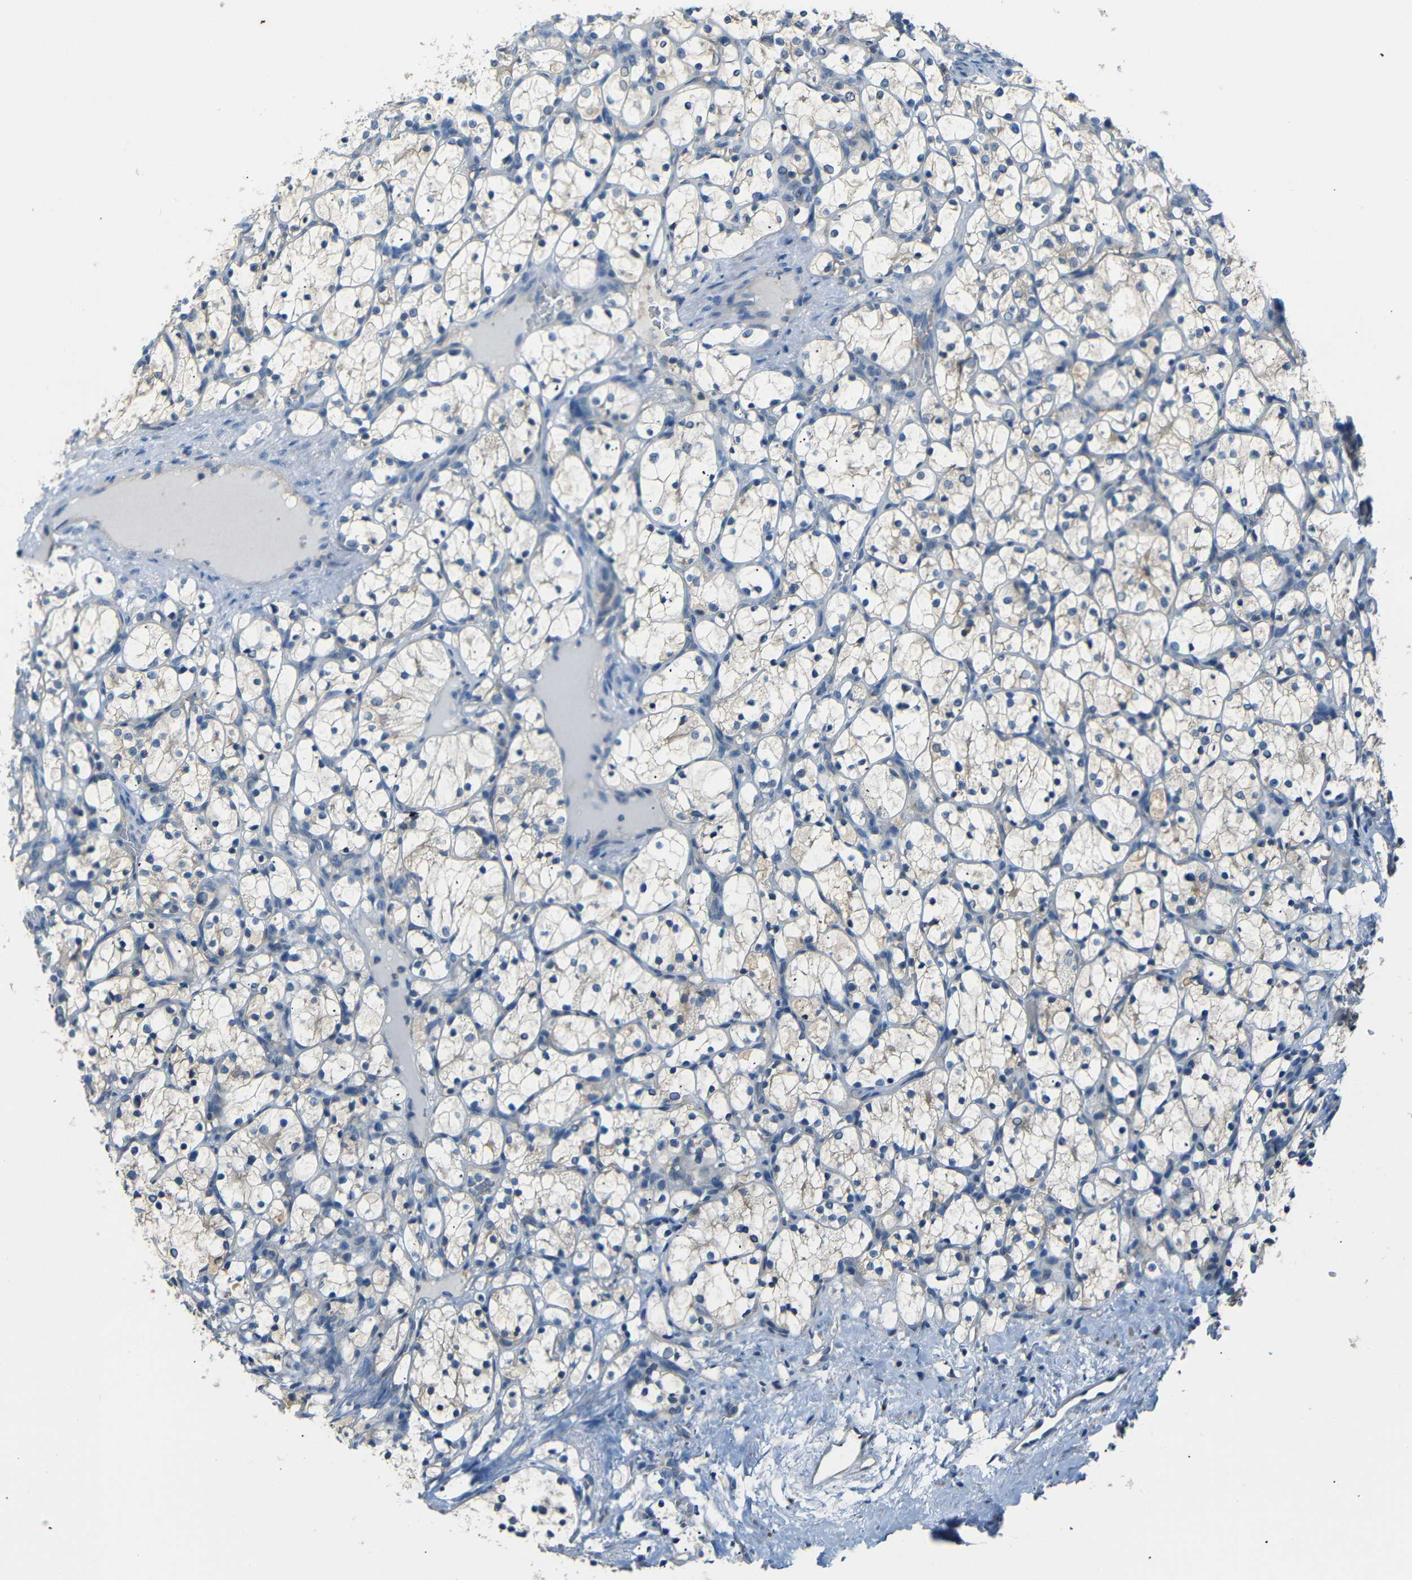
{"staining": {"intensity": "negative", "quantity": "none", "location": "none"}, "tissue": "renal cancer", "cell_type": "Tumor cells", "image_type": "cancer", "snomed": [{"axis": "morphology", "description": "Adenocarcinoma, NOS"}, {"axis": "topography", "description": "Kidney"}], "caption": "A histopathology image of human adenocarcinoma (renal) is negative for staining in tumor cells. (IHC, brightfield microscopy, high magnification).", "gene": "SFN", "patient": {"sex": "female", "age": 69}}